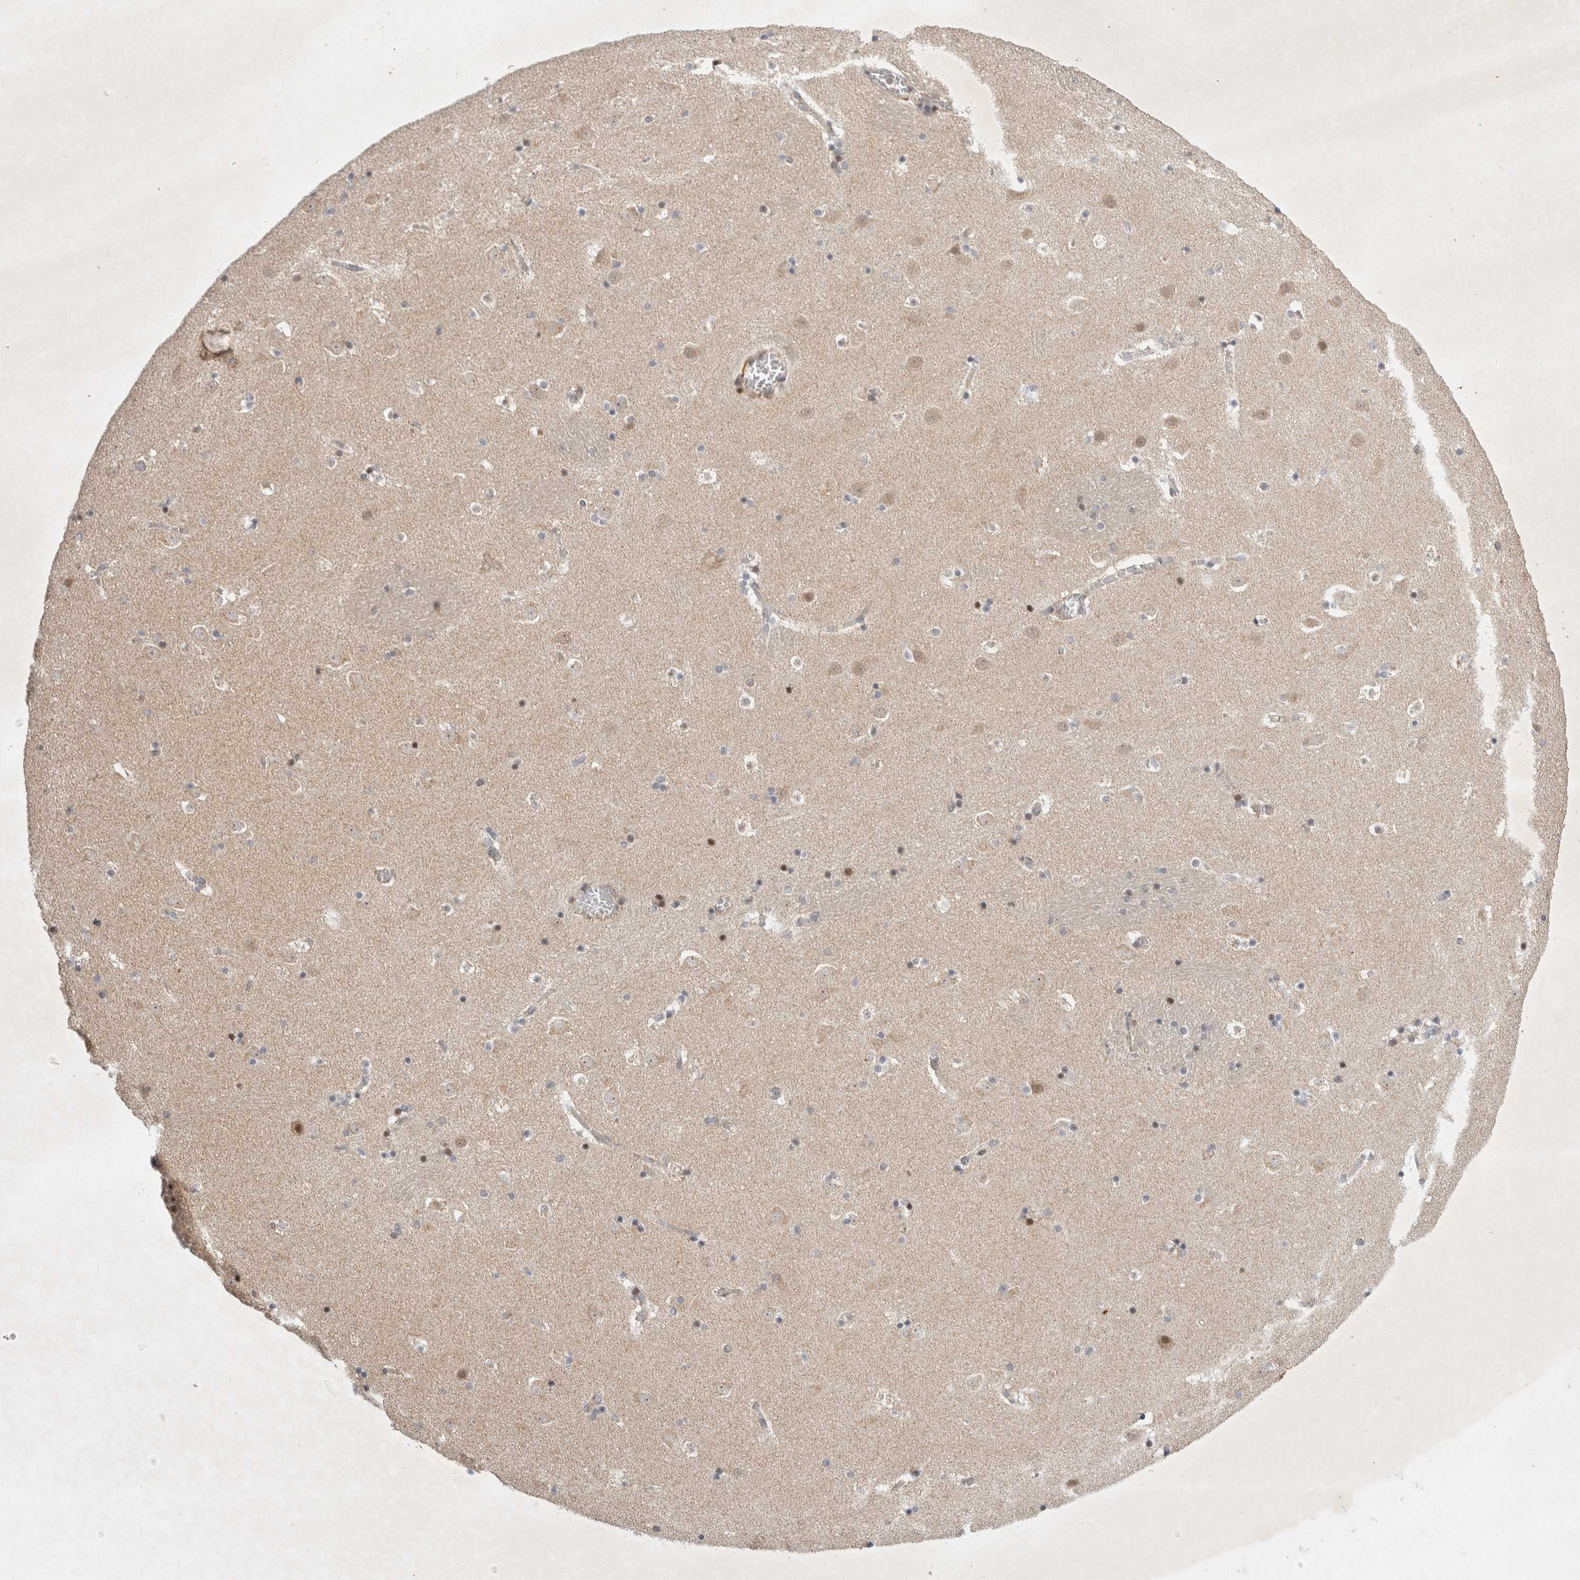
{"staining": {"intensity": "moderate", "quantity": "<25%", "location": "nuclear"}, "tissue": "caudate", "cell_type": "Glial cells", "image_type": "normal", "snomed": [{"axis": "morphology", "description": "Normal tissue, NOS"}, {"axis": "topography", "description": "Lateral ventricle wall"}], "caption": "Caudate was stained to show a protein in brown. There is low levels of moderate nuclear expression in about <25% of glial cells.", "gene": "EIF2AK1", "patient": {"sex": "male", "age": 45}}